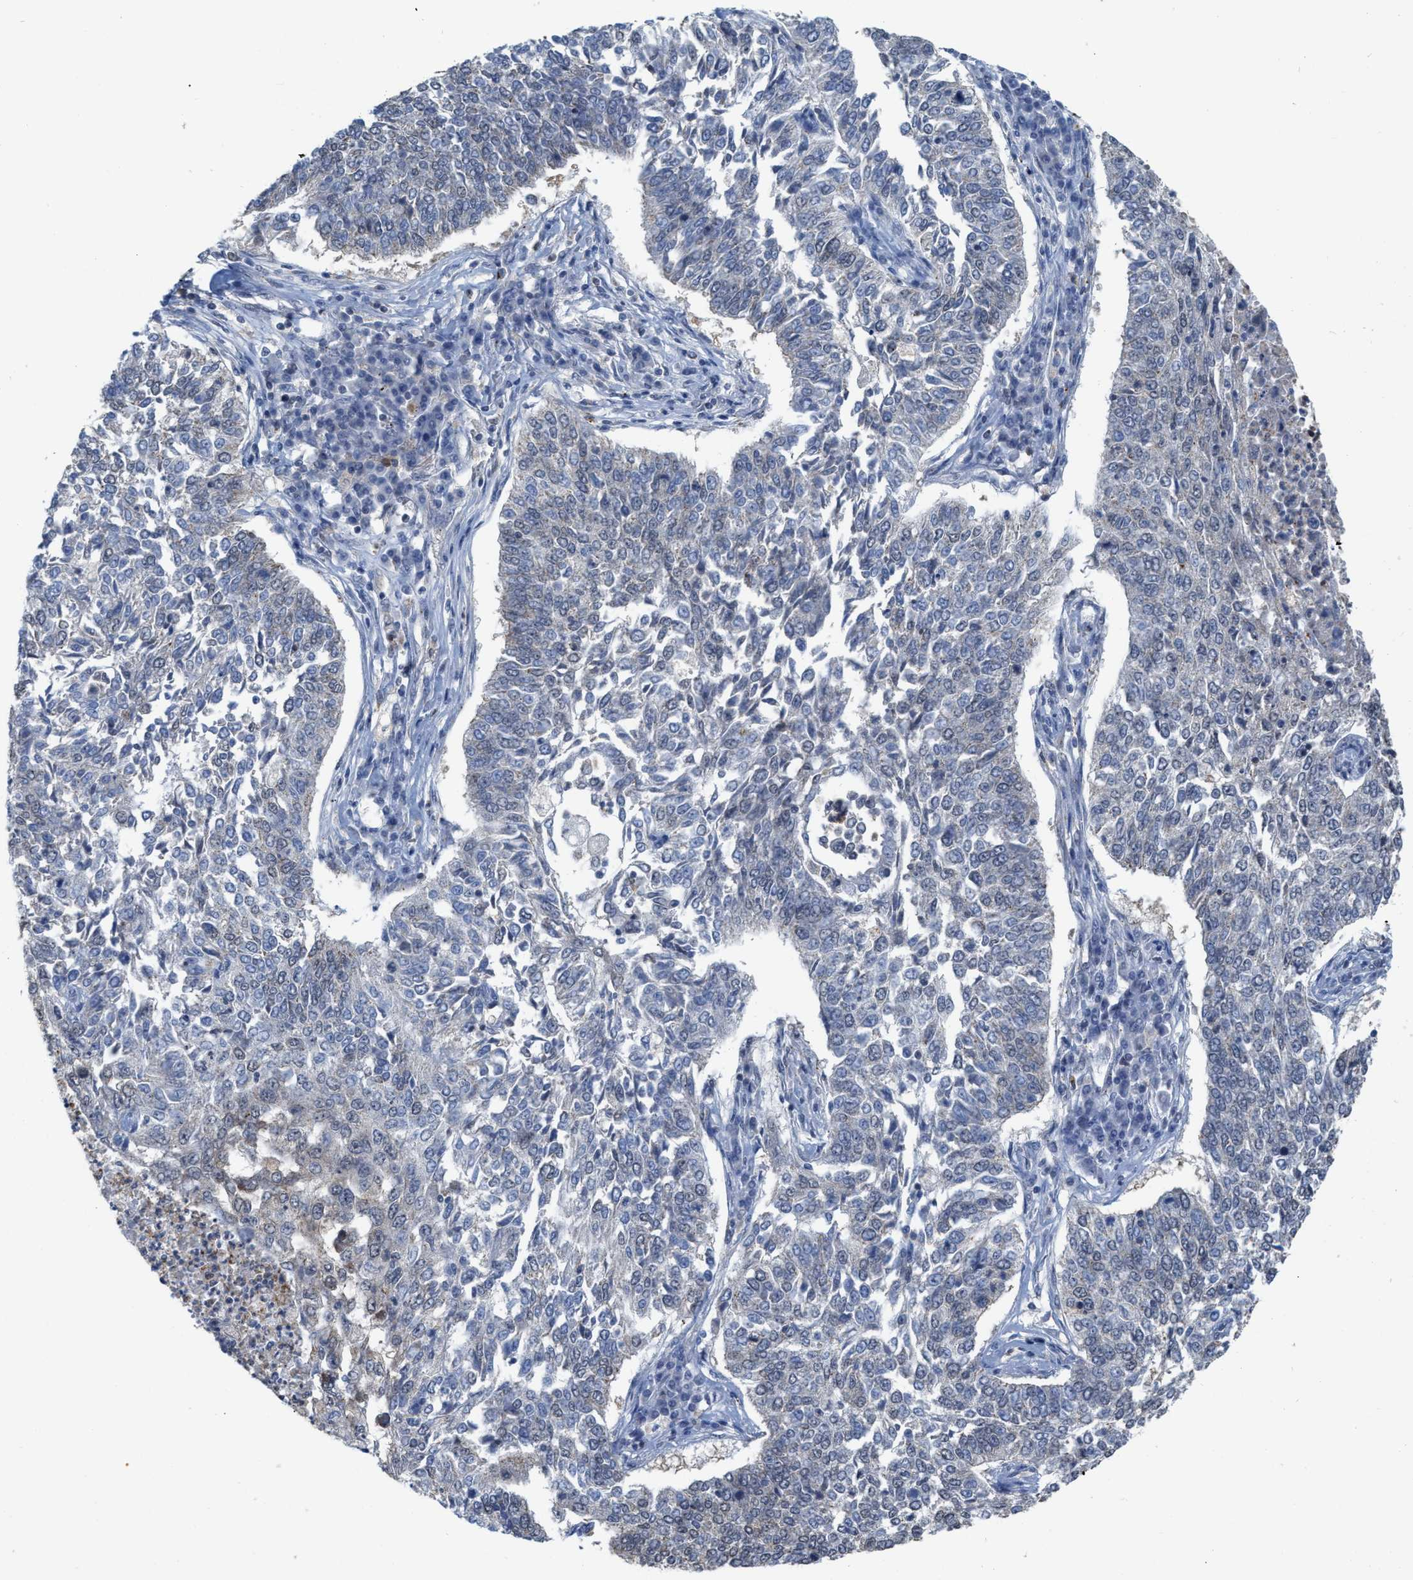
{"staining": {"intensity": "negative", "quantity": "none", "location": "none"}, "tissue": "lung cancer", "cell_type": "Tumor cells", "image_type": "cancer", "snomed": [{"axis": "morphology", "description": "Normal tissue, NOS"}, {"axis": "morphology", "description": "Squamous cell carcinoma, NOS"}, {"axis": "topography", "description": "Cartilage tissue"}, {"axis": "topography", "description": "Bronchus"}, {"axis": "topography", "description": "Lung"}], "caption": "Histopathology image shows no significant protein positivity in tumor cells of lung cancer.", "gene": "BAIAP2L1", "patient": {"sex": "female", "age": 49}}